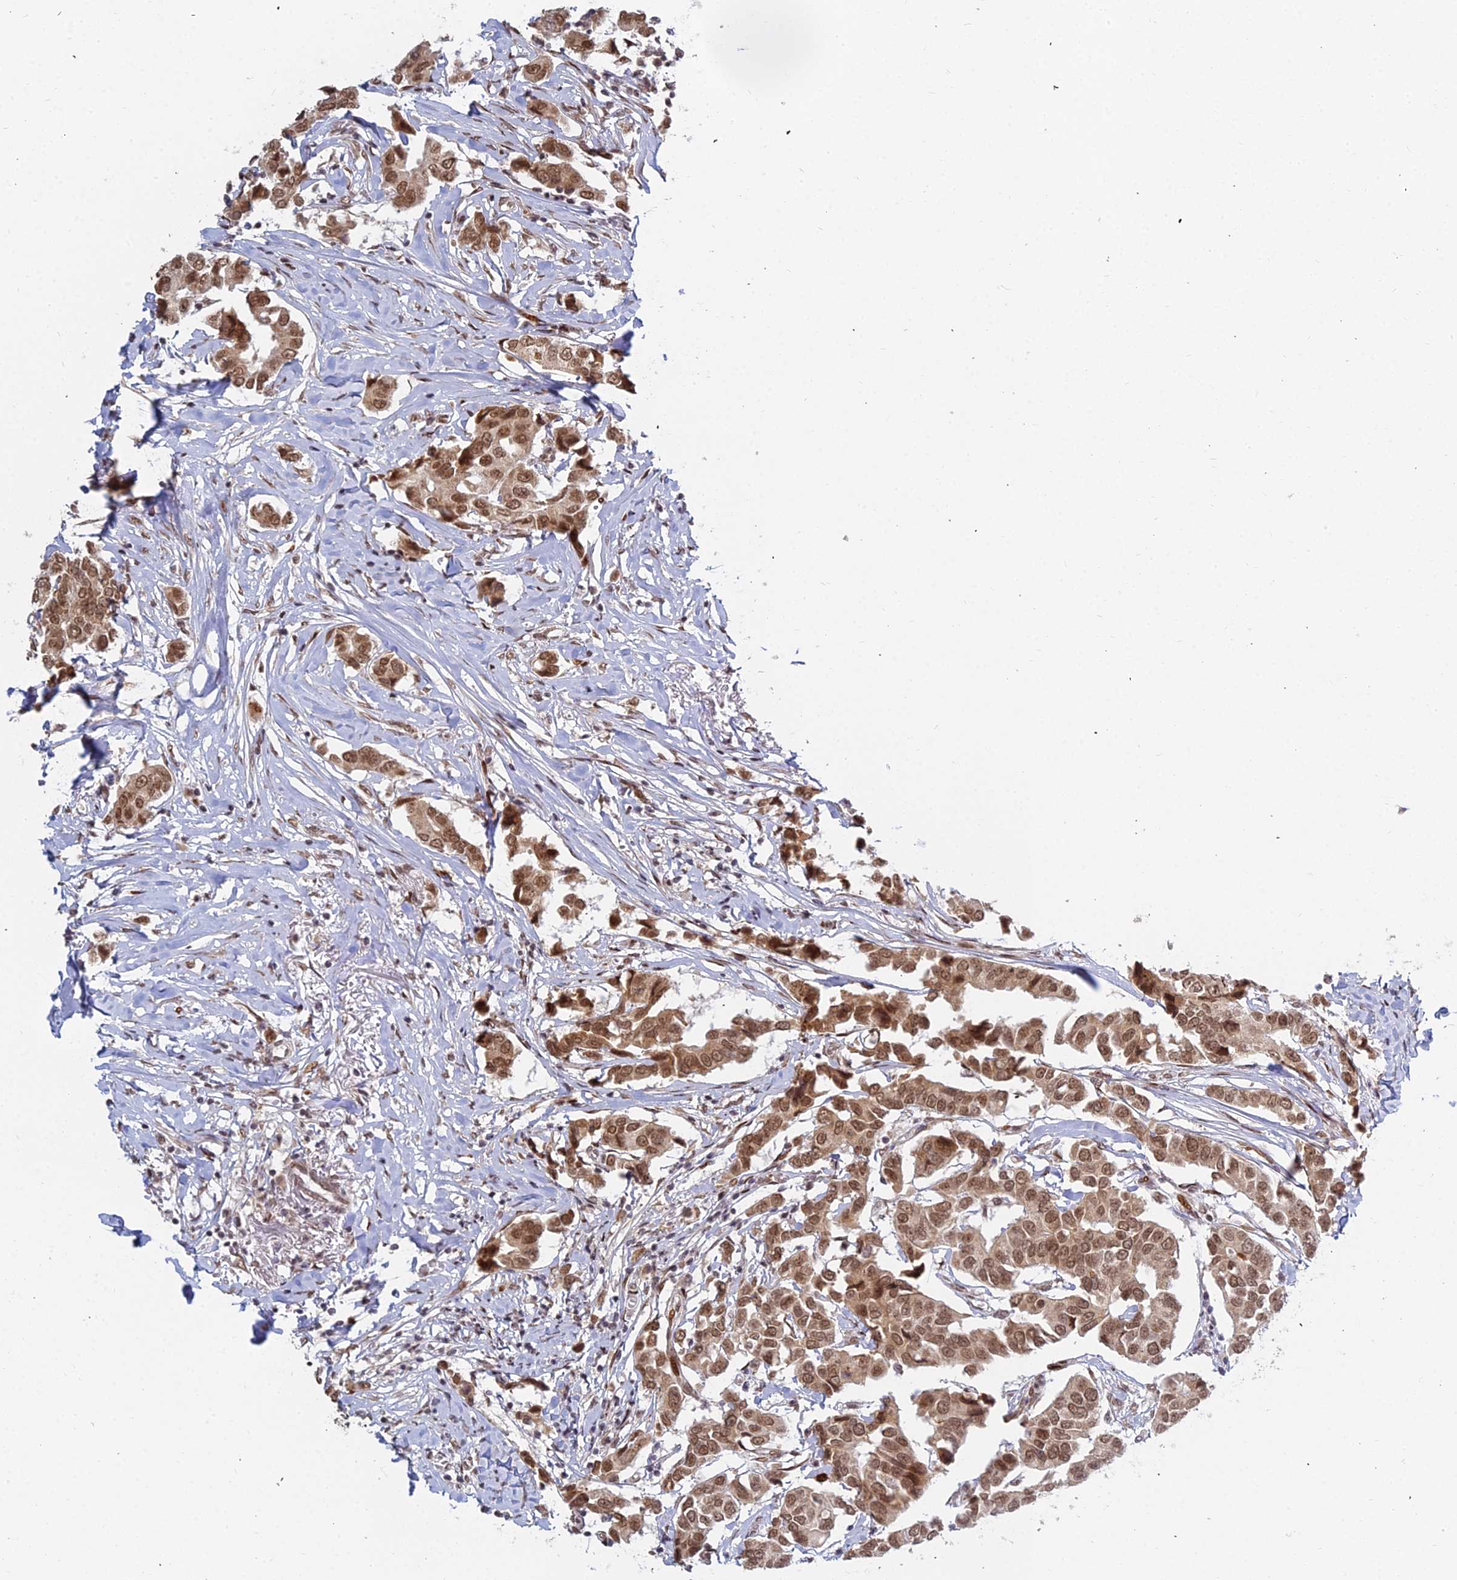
{"staining": {"intensity": "moderate", "quantity": ">75%", "location": "cytoplasmic/membranous,nuclear"}, "tissue": "breast cancer", "cell_type": "Tumor cells", "image_type": "cancer", "snomed": [{"axis": "morphology", "description": "Duct carcinoma"}, {"axis": "topography", "description": "Breast"}], "caption": "Immunohistochemical staining of human breast intraductal carcinoma shows medium levels of moderate cytoplasmic/membranous and nuclear expression in about >75% of tumor cells.", "gene": "ABCA2", "patient": {"sex": "female", "age": 80}}